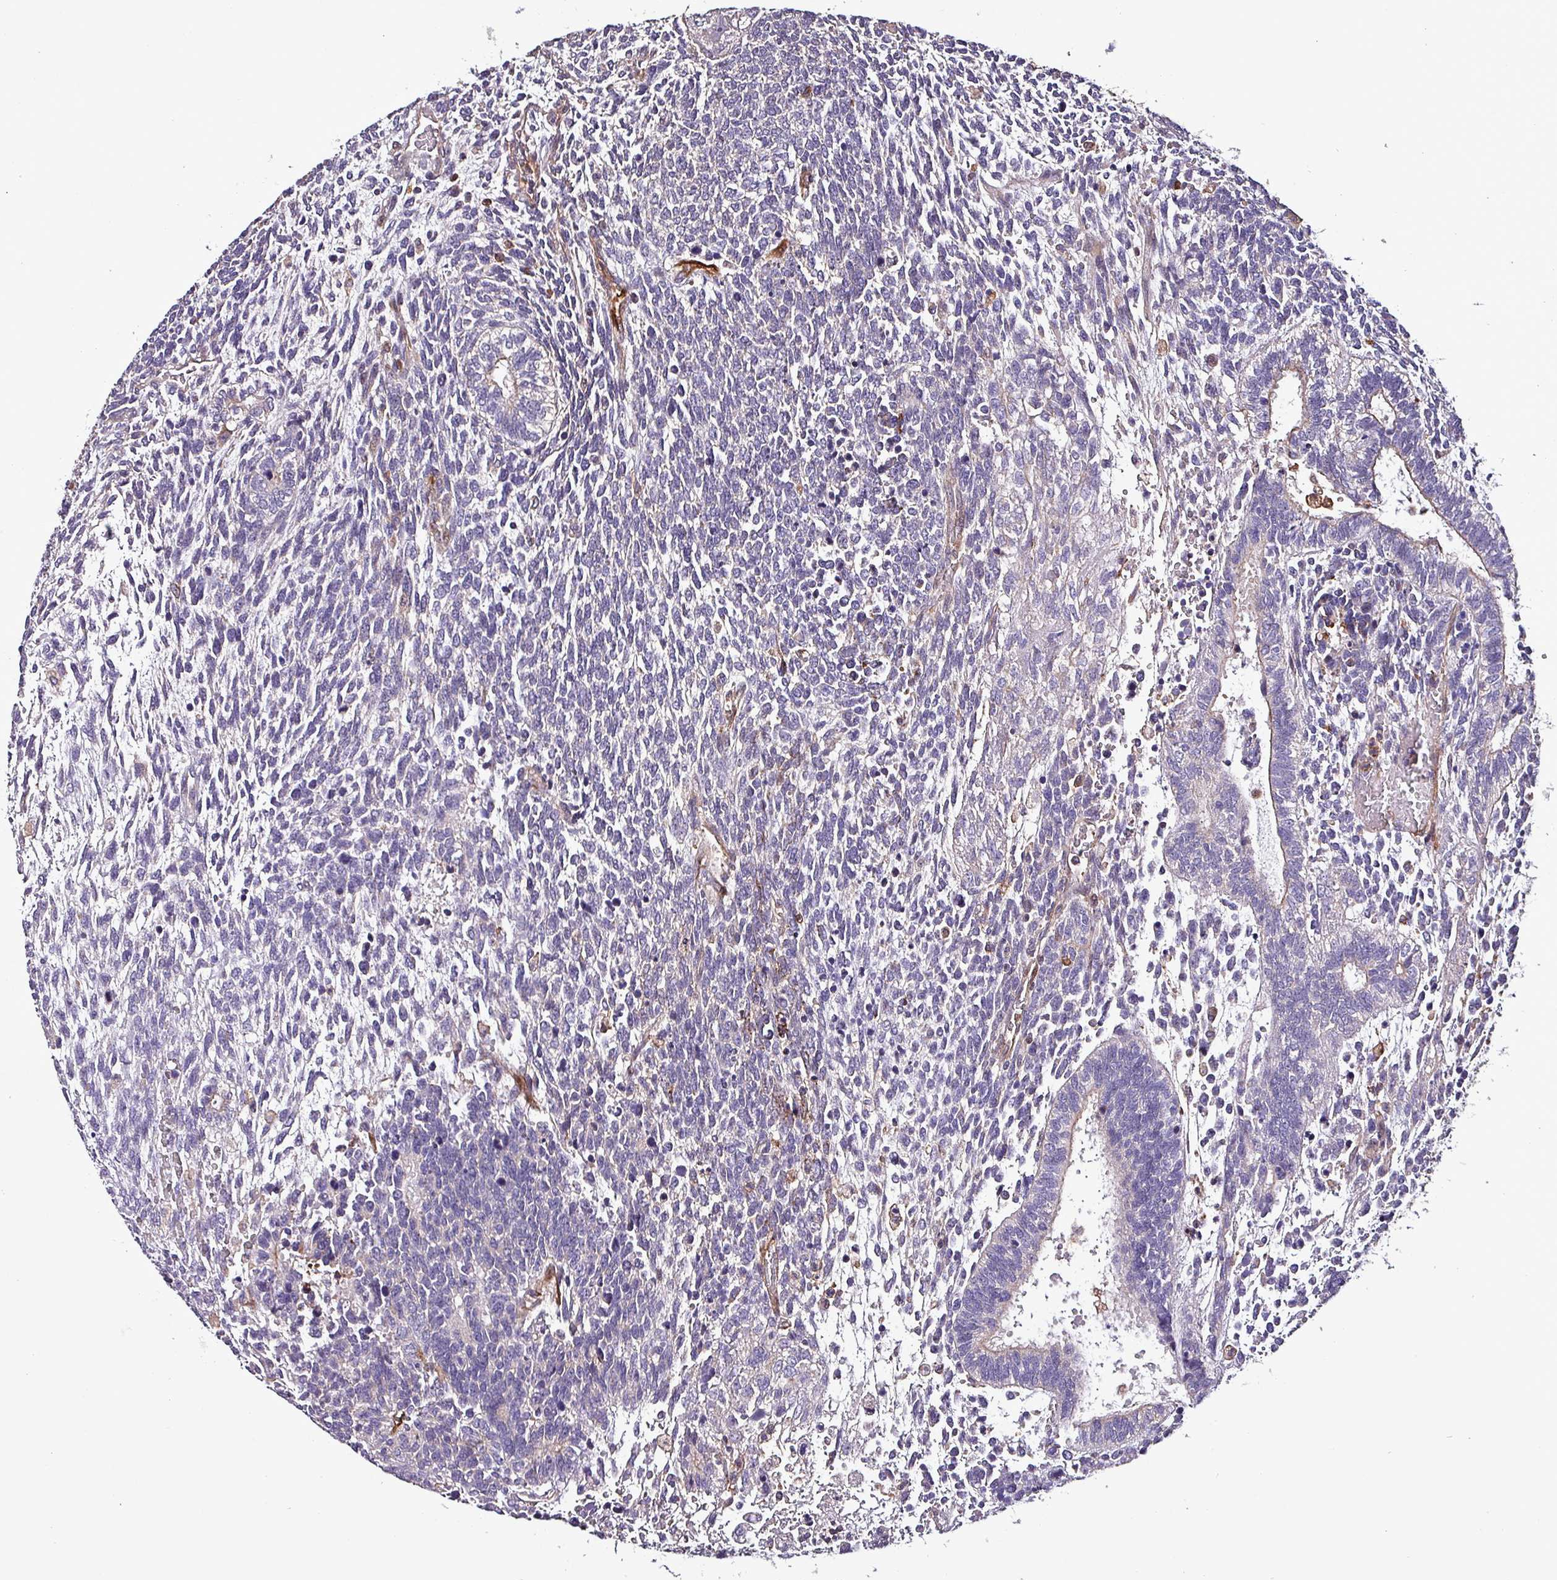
{"staining": {"intensity": "negative", "quantity": "none", "location": "none"}, "tissue": "testis cancer", "cell_type": "Tumor cells", "image_type": "cancer", "snomed": [{"axis": "morphology", "description": "Carcinoma, Embryonal, NOS"}, {"axis": "topography", "description": "Testis"}], "caption": "A micrograph of human embryonal carcinoma (testis) is negative for staining in tumor cells. (Stains: DAB immunohistochemistry (IHC) with hematoxylin counter stain, Microscopy: brightfield microscopy at high magnification).", "gene": "SCIN", "patient": {"sex": "male", "age": 23}}